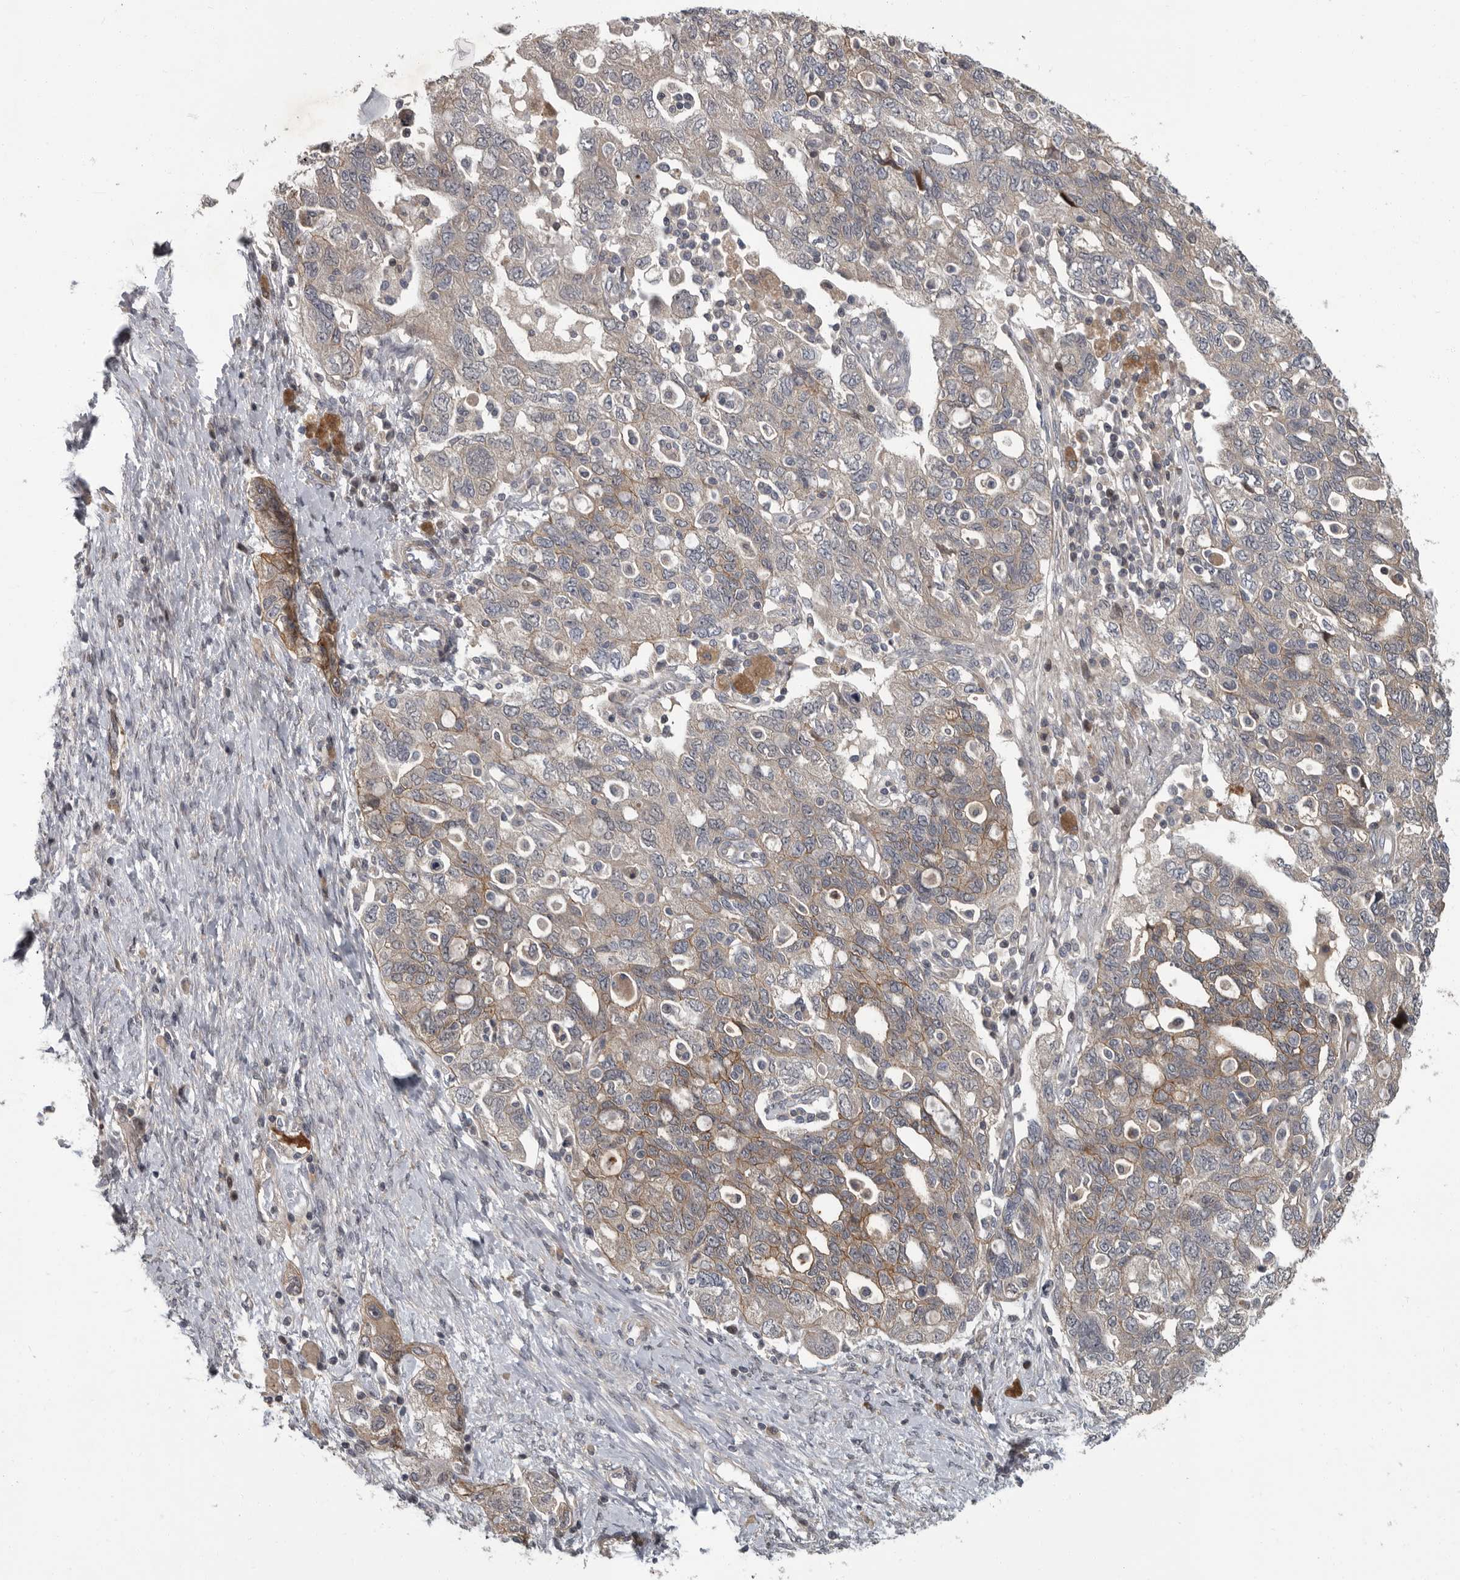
{"staining": {"intensity": "weak", "quantity": "<25%", "location": "cytoplasmic/membranous"}, "tissue": "ovarian cancer", "cell_type": "Tumor cells", "image_type": "cancer", "snomed": [{"axis": "morphology", "description": "Carcinoma, NOS"}, {"axis": "morphology", "description": "Cystadenocarcinoma, serous, NOS"}, {"axis": "topography", "description": "Ovary"}], "caption": "This is an IHC photomicrograph of human ovarian carcinoma. There is no expression in tumor cells.", "gene": "PDE7A", "patient": {"sex": "female", "age": 69}}